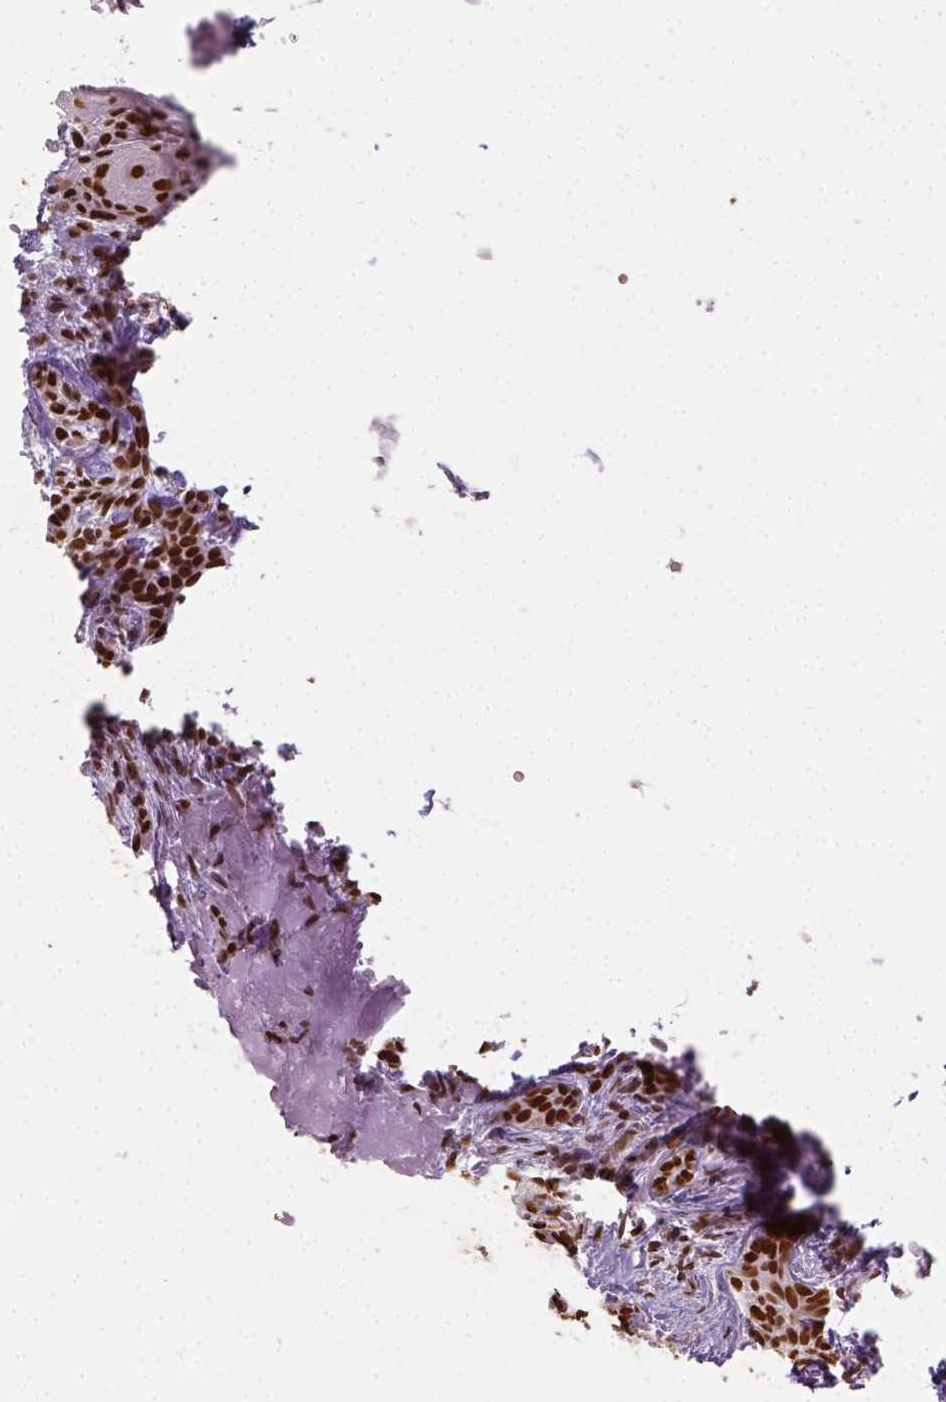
{"staining": {"intensity": "strong", "quantity": ">75%", "location": "nuclear"}, "tissue": "skin cancer", "cell_type": "Tumor cells", "image_type": "cancer", "snomed": [{"axis": "morphology", "description": "Basal cell carcinoma"}, {"axis": "topography", "description": "Skin"}], "caption": "Immunohistochemistry (DAB) staining of skin cancer shows strong nuclear protein staining in approximately >75% of tumor cells.", "gene": "FANCE", "patient": {"sex": "male", "age": 84}}